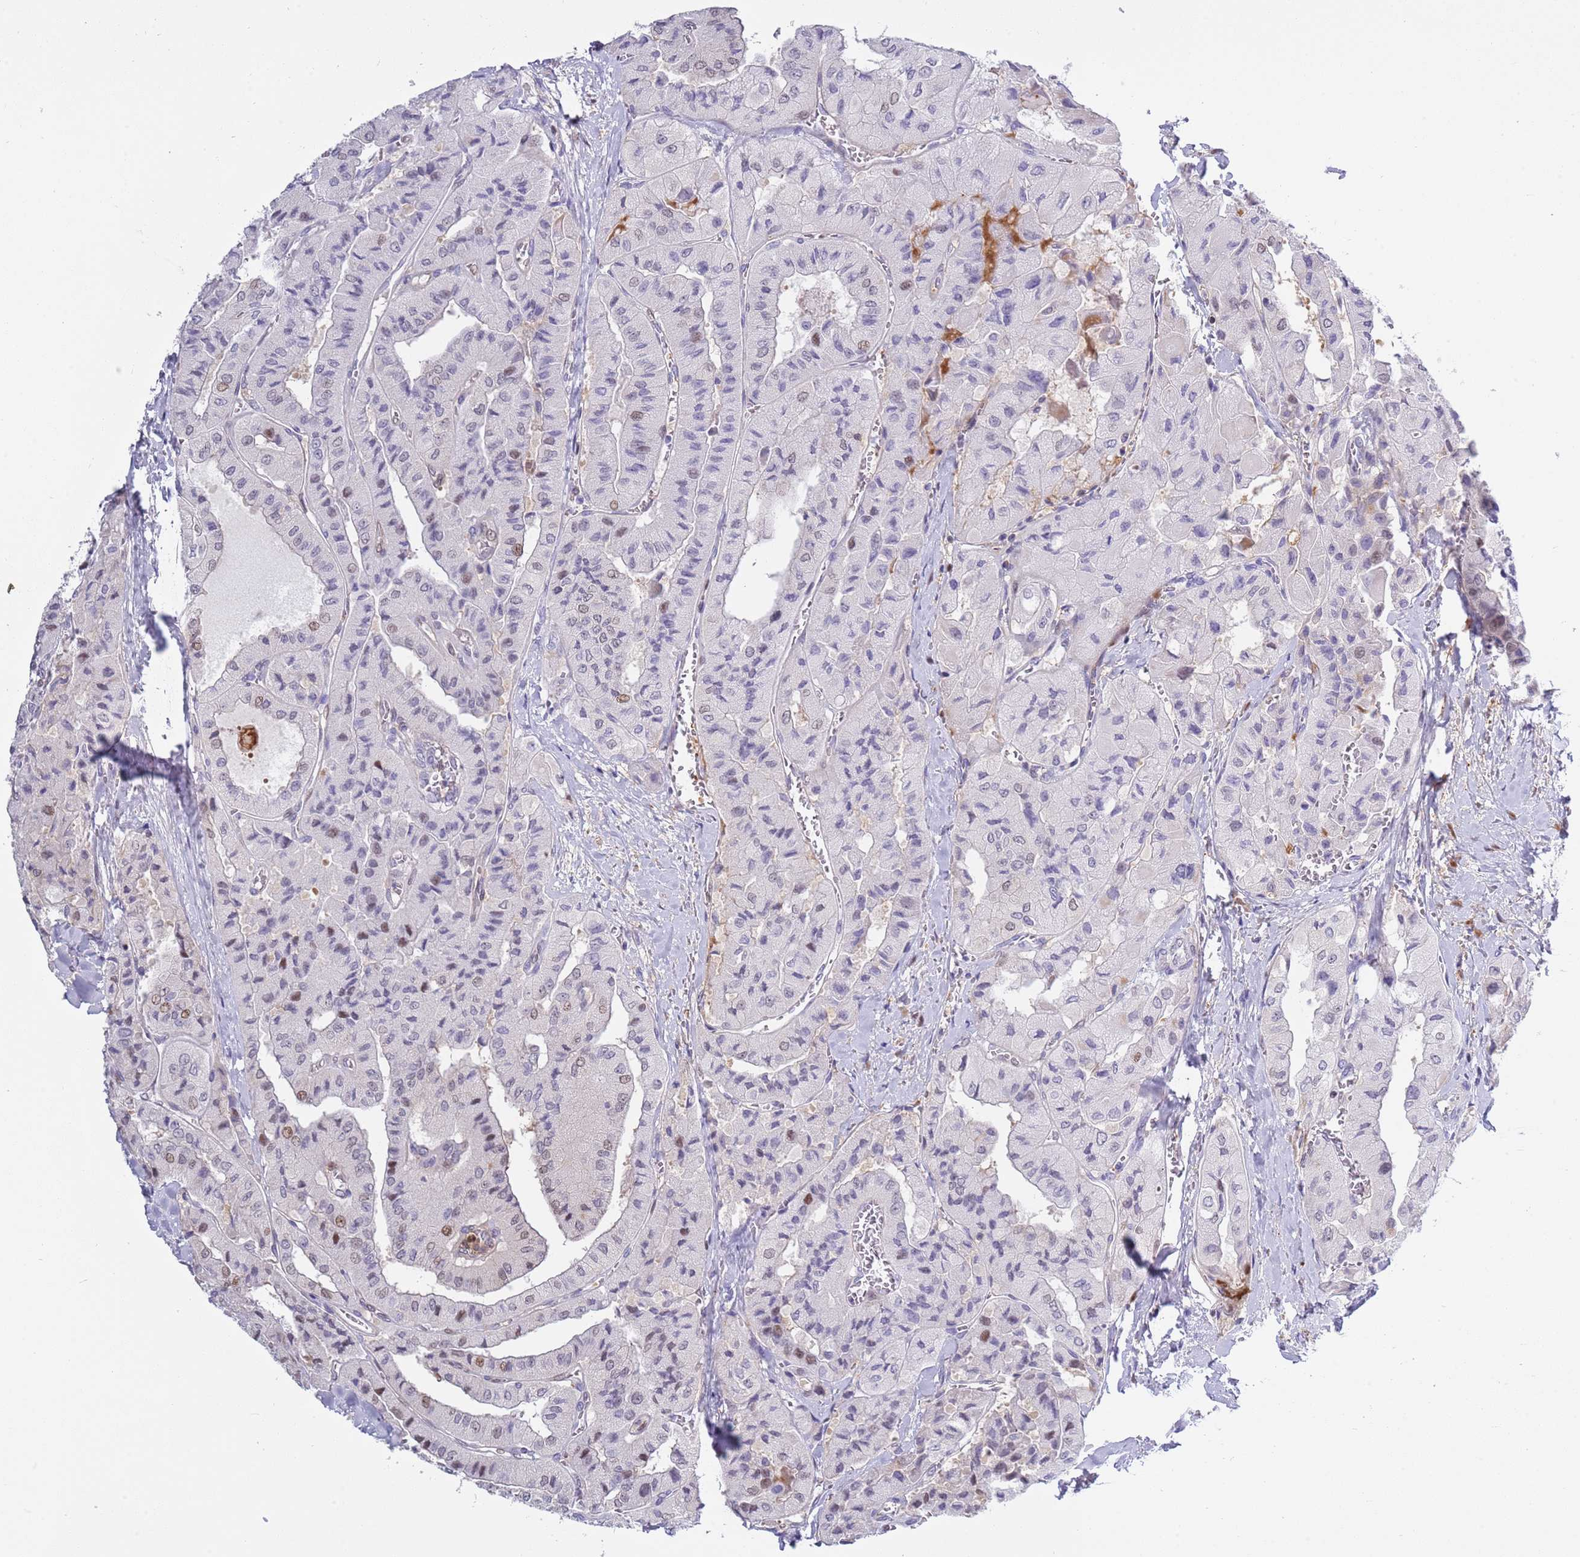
{"staining": {"intensity": "weak", "quantity": "<25%", "location": "nuclear"}, "tissue": "thyroid cancer", "cell_type": "Tumor cells", "image_type": "cancer", "snomed": [{"axis": "morphology", "description": "Normal tissue, NOS"}, {"axis": "morphology", "description": "Papillary adenocarcinoma, NOS"}, {"axis": "topography", "description": "Thyroid gland"}], "caption": "This is a image of IHC staining of thyroid cancer (papillary adenocarcinoma), which shows no positivity in tumor cells. (Stains: DAB IHC with hematoxylin counter stain, Microscopy: brightfield microscopy at high magnification).", "gene": "NBPF6", "patient": {"sex": "female", "age": 59}}